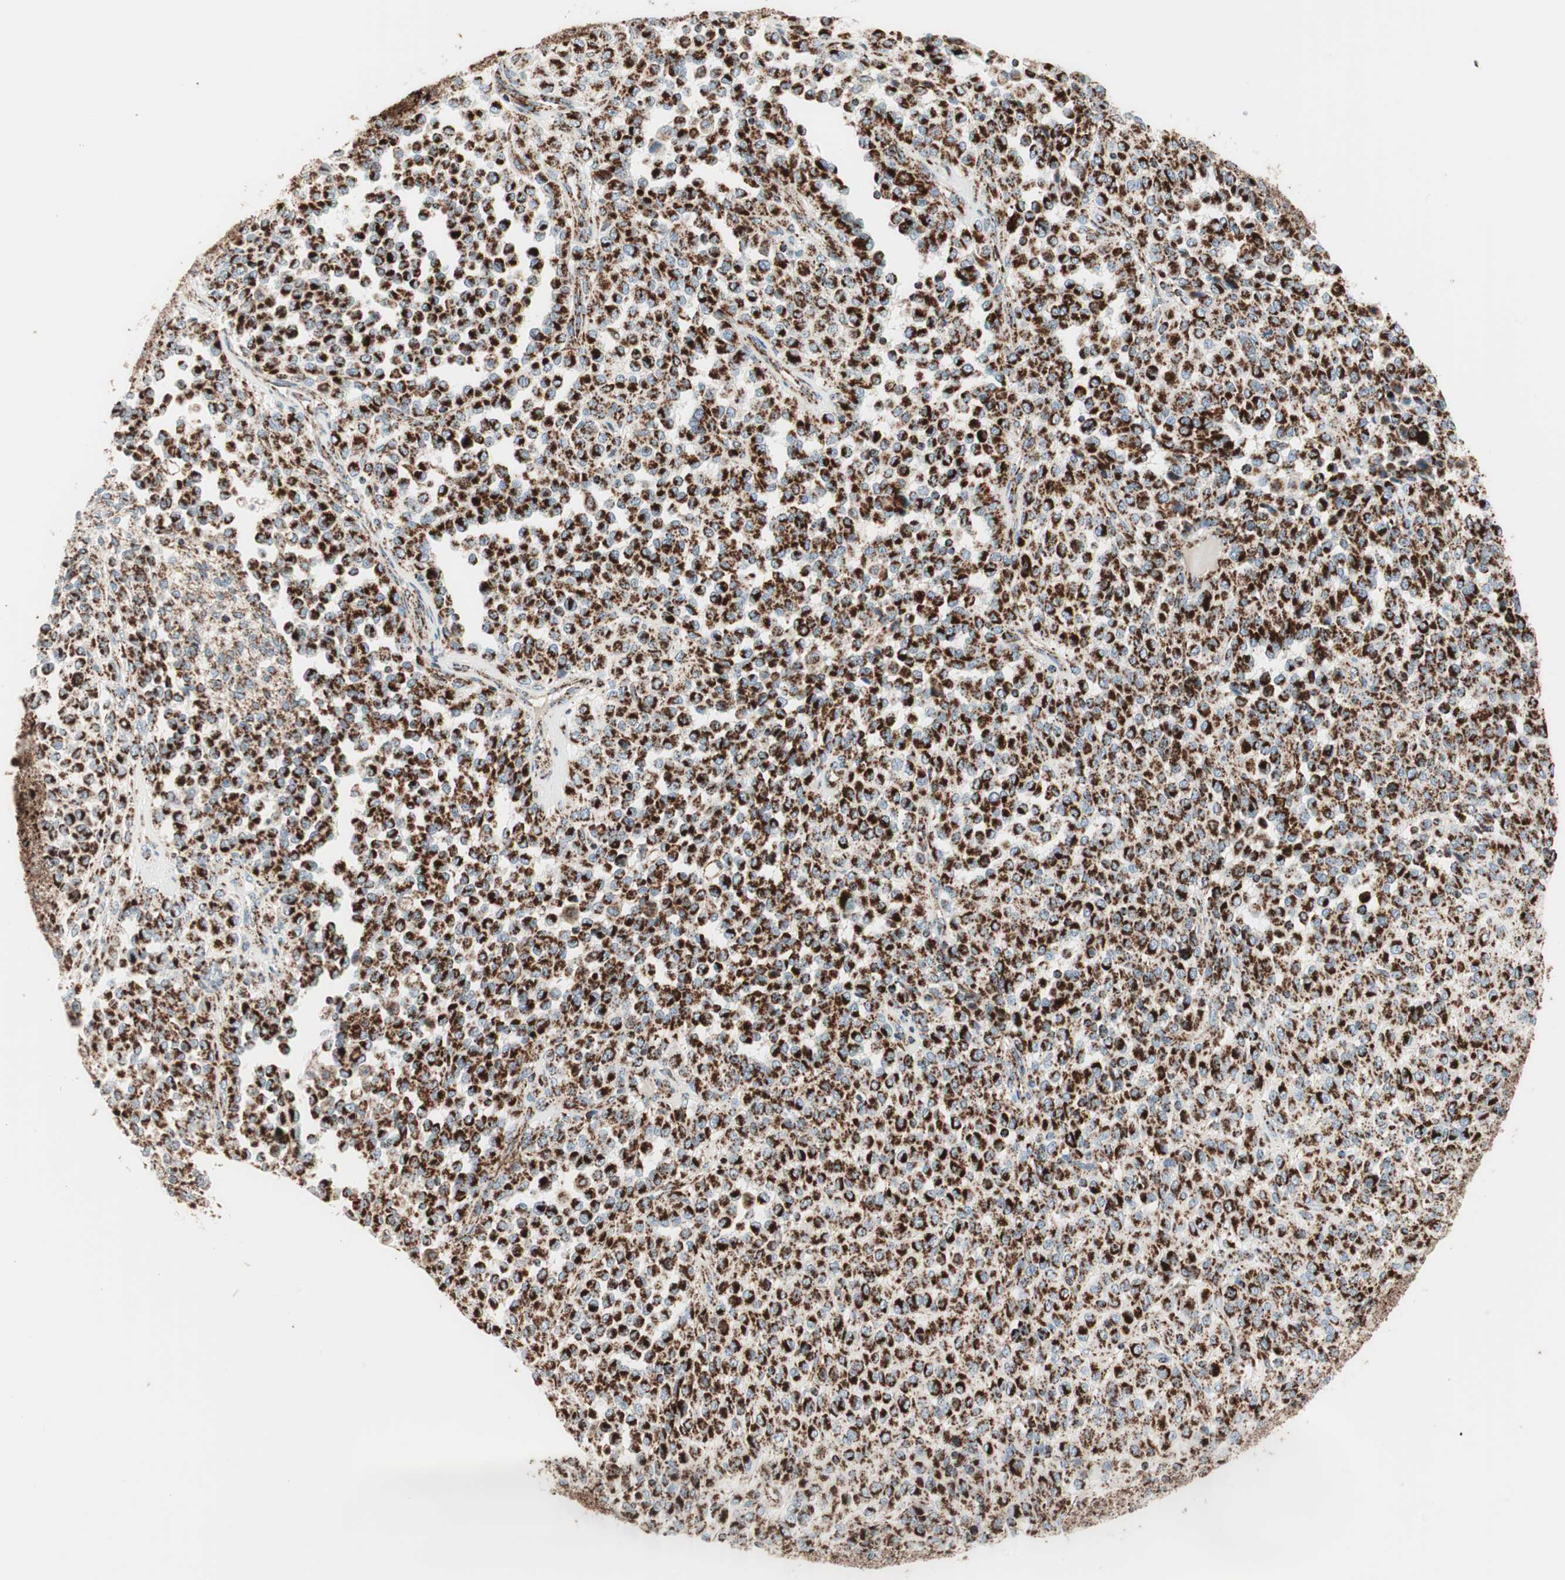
{"staining": {"intensity": "strong", "quantity": ">75%", "location": "cytoplasmic/membranous"}, "tissue": "melanoma", "cell_type": "Tumor cells", "image_type": "cancer", "snomed": [{"axis": "morphology", "description": "Malignant melanoma, Metastatic site"}, {"axis": "topography", "description": "Pancreas"}], "caption": "Immunohistochemical staining of human malignant melanoma (metastatic site) displays strong cytoplasmic/membranous protein positivity in approximately >75% of tumor cells.", "gene": "TOMM20", "patient": {"sex": "female", "age": 30}}